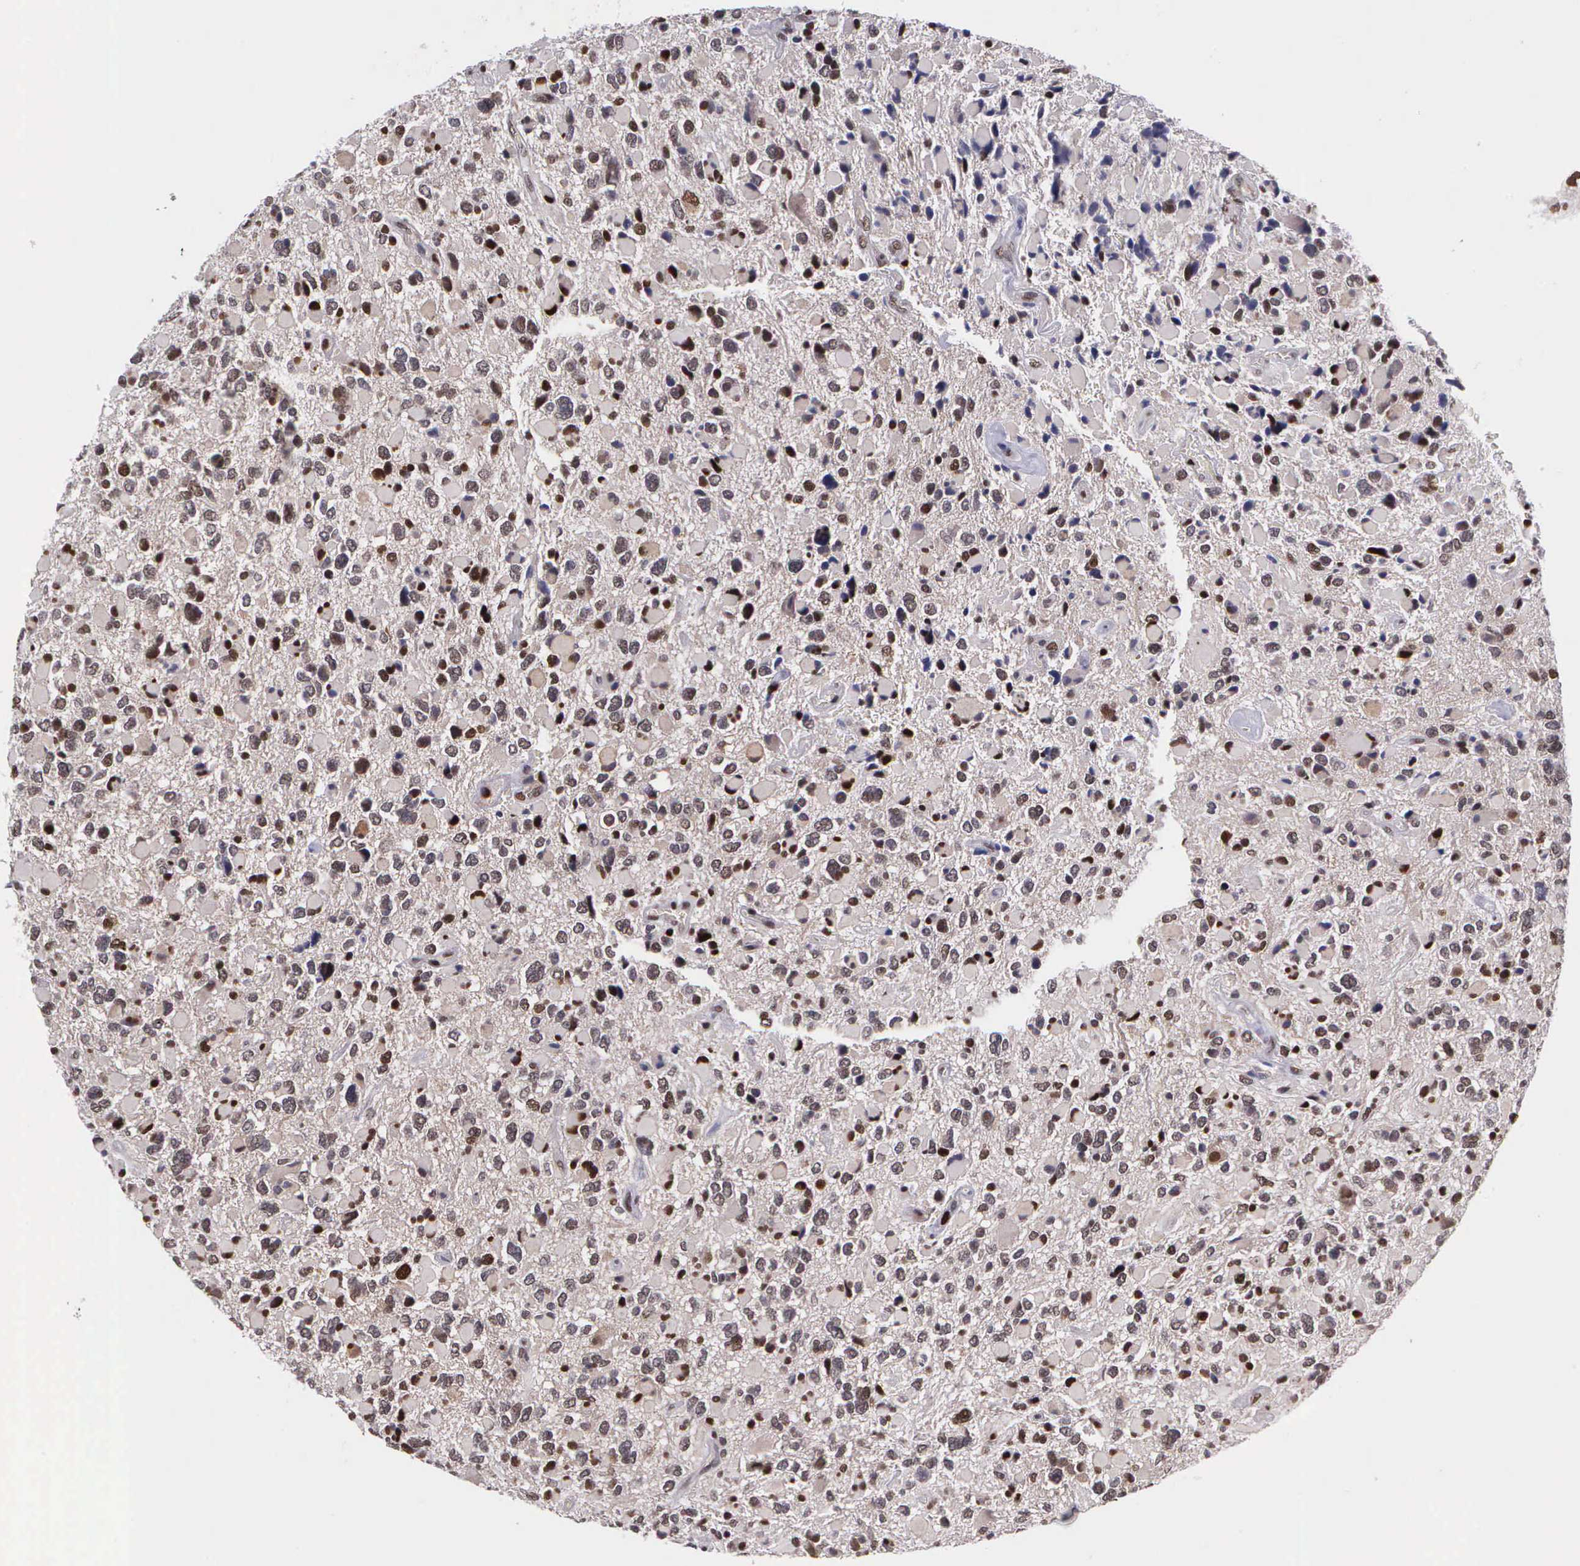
{"staining": {"intensity": "moderate", "quantity": ">75%", "location": "nuclear"}, "tissue": "glioma", "cell_type": "Tumor cells", "image_type": "cancer", "snomed": [{"axis": "morphology", "description": "Glioma, malignant, High grade"}, {"axis": "topography", "description": "Brain"}], "caption": "Immunohistochemistry (IHC) staining of malignant glioma (high-grade), which demonstrates medium levels of moderate nuclear staining in about >75% of tumor cells indicating moderate nuclear protein expression. The staining was performed using DAB (3,3'-diaminobenzidine) (brown) for protein detection and nuclei were counterstained in hematoxylin (blue).", "gene": "UBR7", "patient": {"sex": "female", "age": 37}}